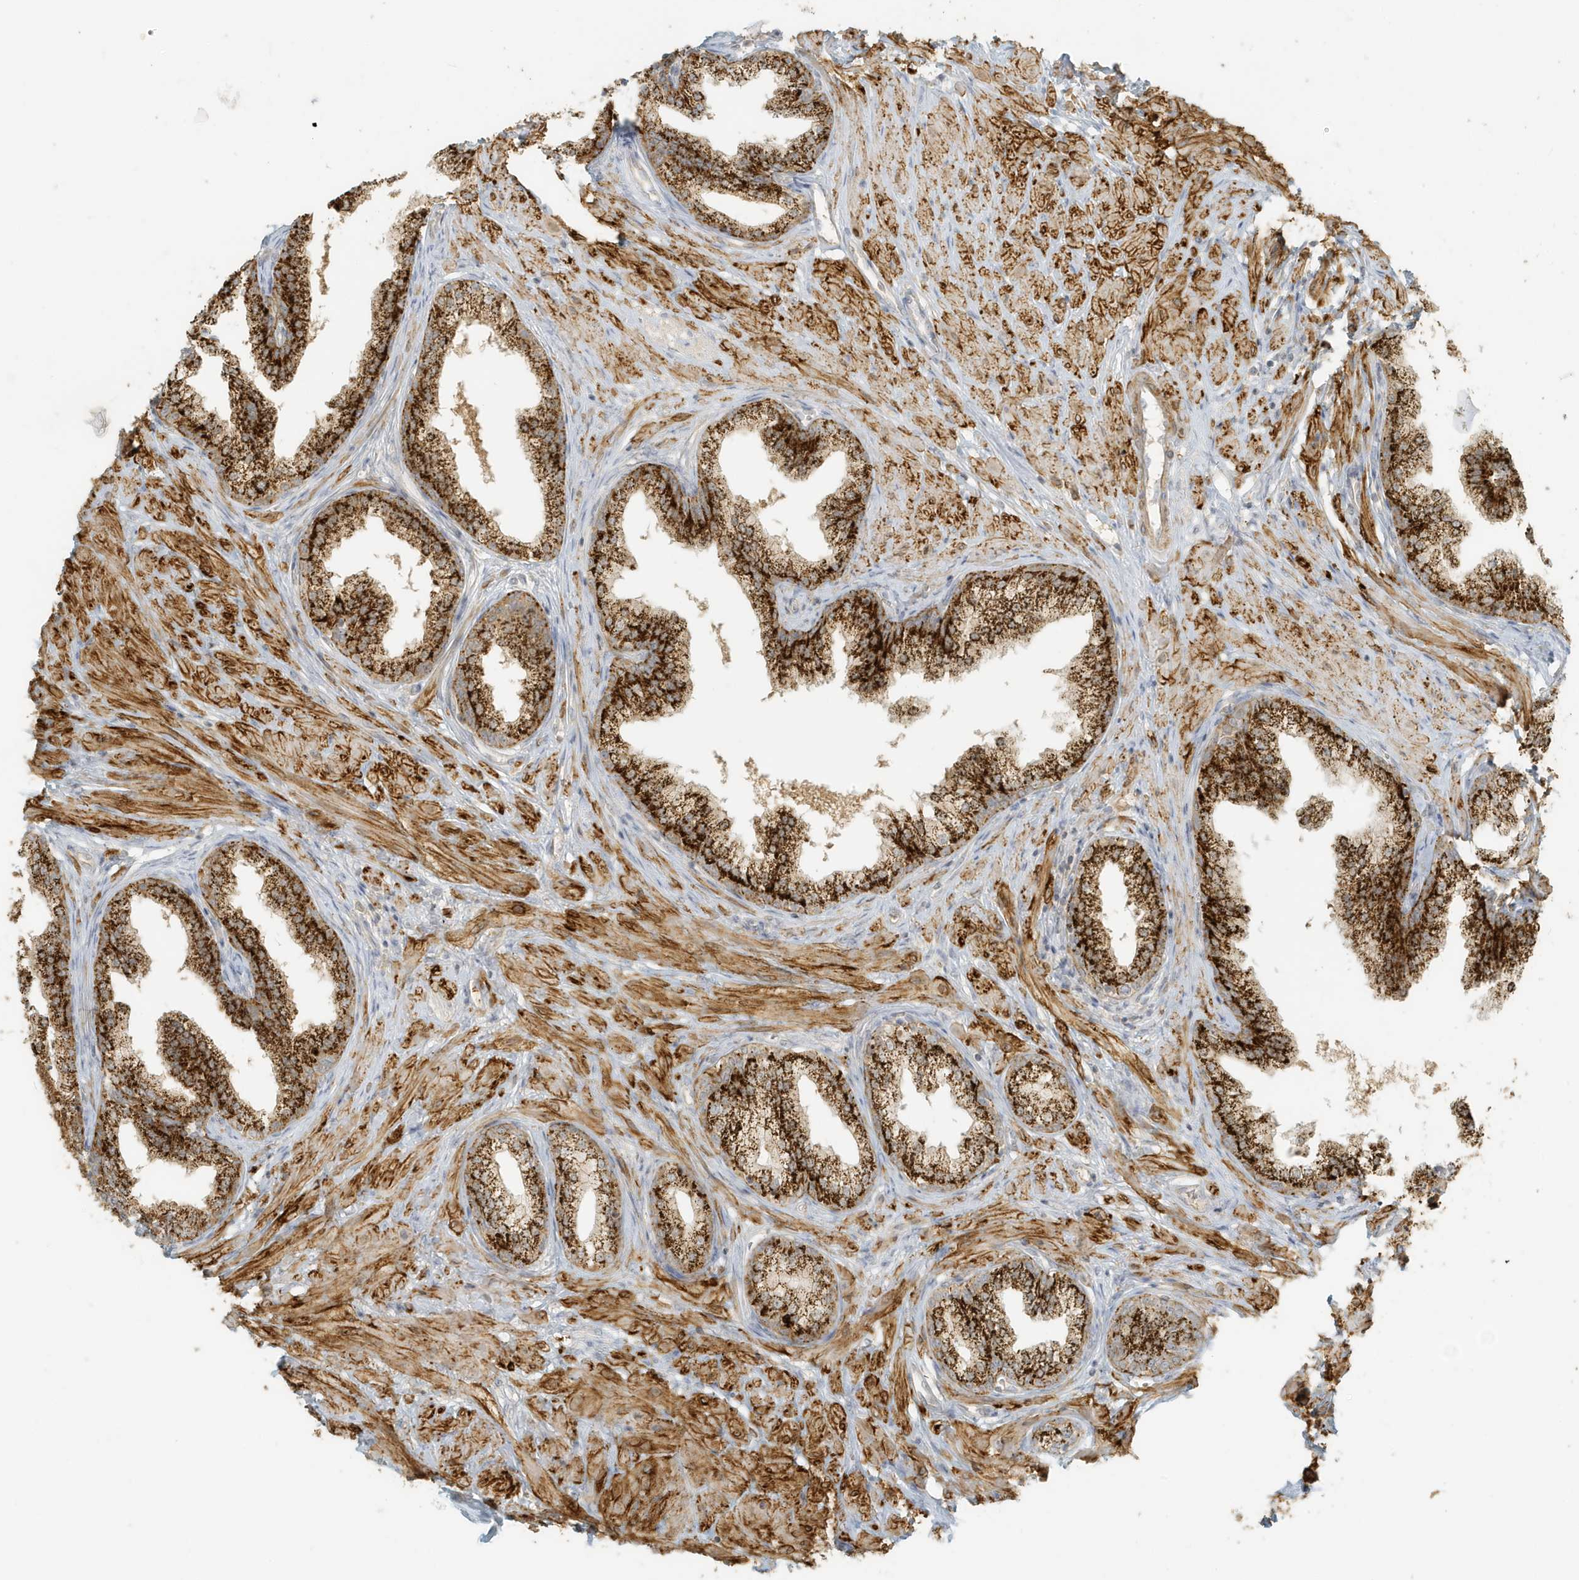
{"staining": {"intensity": "strong", "quantity": ">75%", "location": "cytoplasmic/membranous"}, "tissue": "prostate", "cell_type": "Glandular cells", "image_type": "normal", "snomed": [{"axis": "morphology", "description": "Normal tissue, NOS"}, {"axis": "morphology", "description": "Urothelial carcinoma, Low grade"}, {"axis": "topography", "description": "Urinary bladder"}, {"axis": "topography", "description": "Prostate"}], "caption": "The immunohistochemical stain labels strong cytoplasmic/membranous positivity in glandular cells of benign prostate. The protein of interest is stained brown, and the nuclei are stained in blue (DAB (3,3'-diaminobenzidine) IHC with brightfield microscopy, high magnification).", "gene": "MCOLN1", "patient": {"sex": "male", "age": 60}}